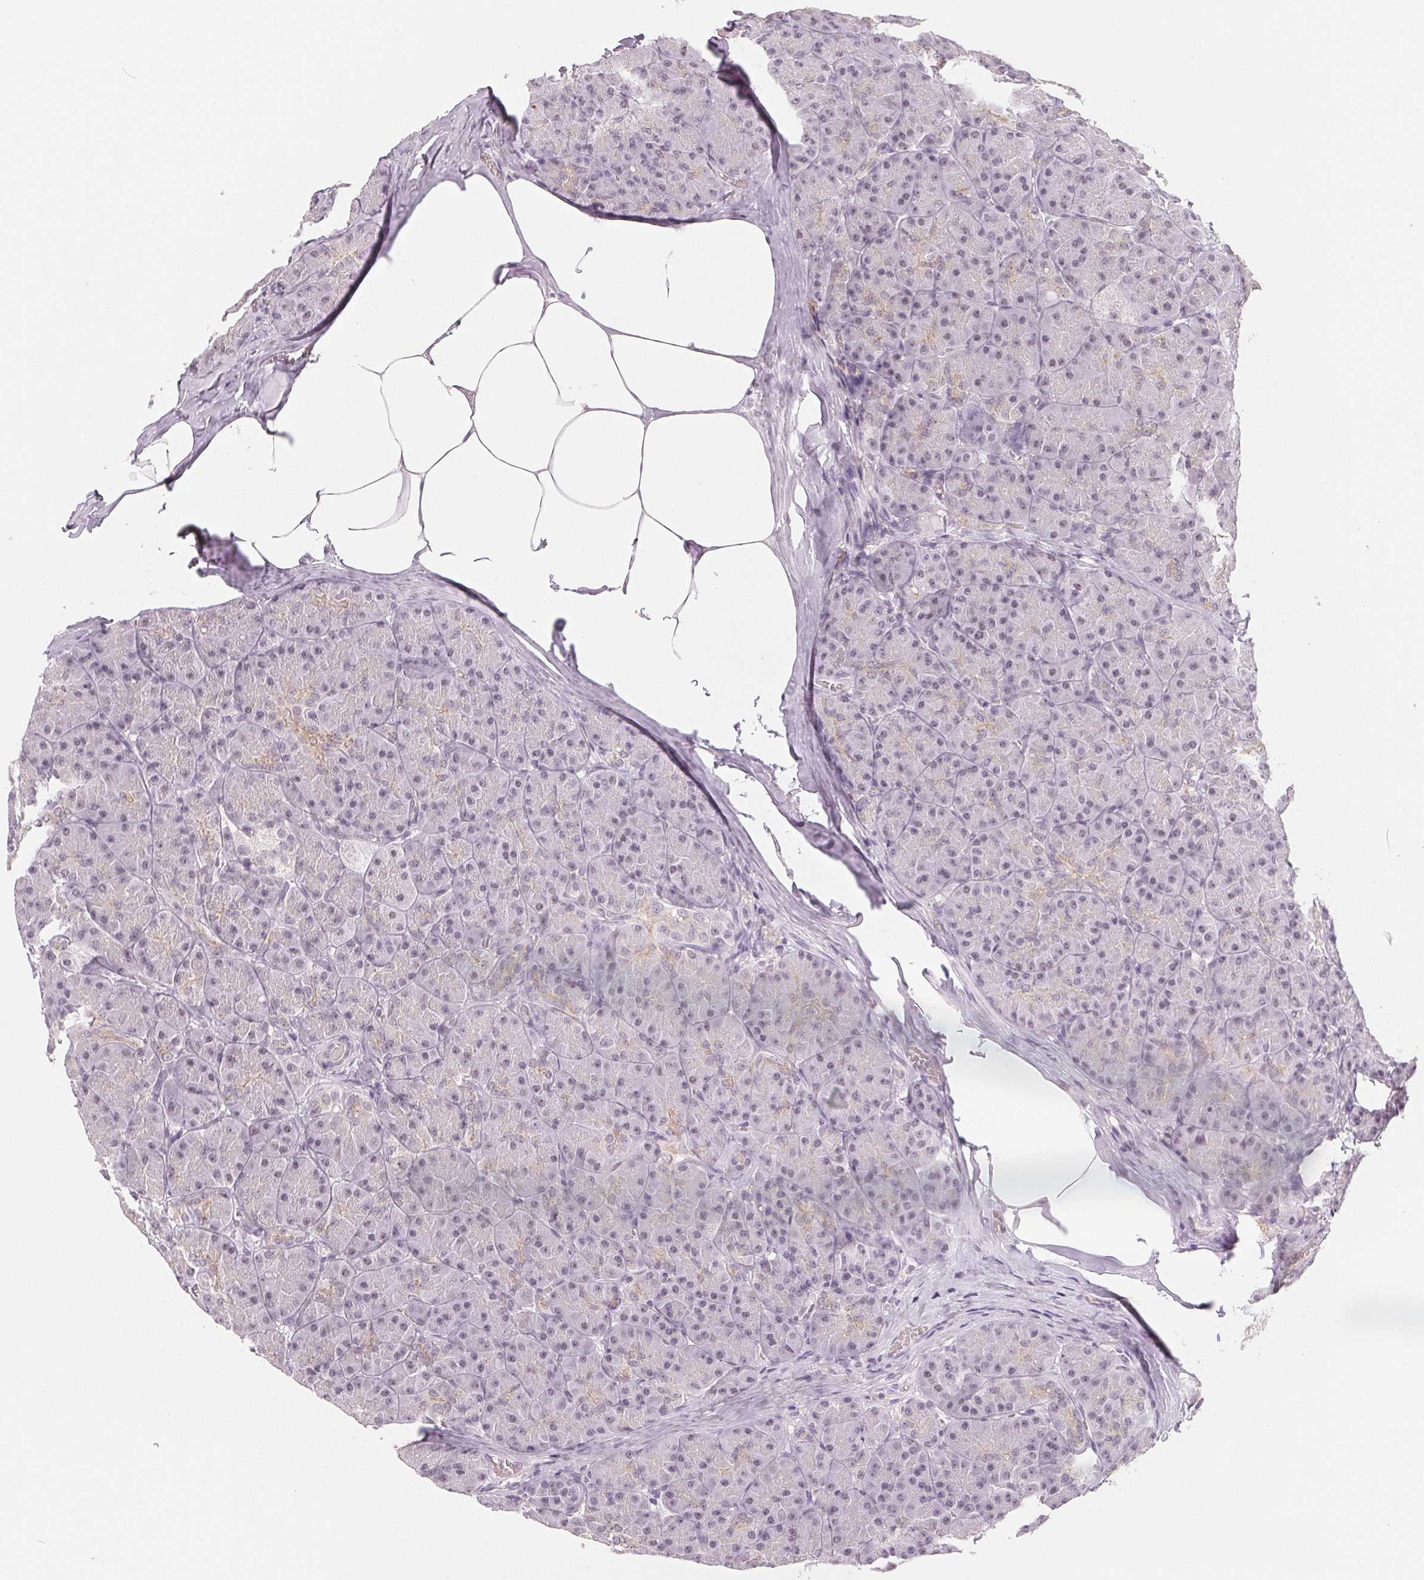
{"staining": {"intensity": "weak", "quantity": "<25%", "location": "nuclear"}, "tissue": "pancreas", "cell_type": "Exocrine glandular cells", "image_type": "normal", "snomed": [{"axis": "morphology", "description": "Normal tissue, NOS"}, {"axis": "topography", "description": "Pancreas"}], "caption": "The histopathology image displays no staining of exocrine glandular cells in benign pancreas.", "gene": "NXF3", "patient": {"sex": "male", "age": 57}}